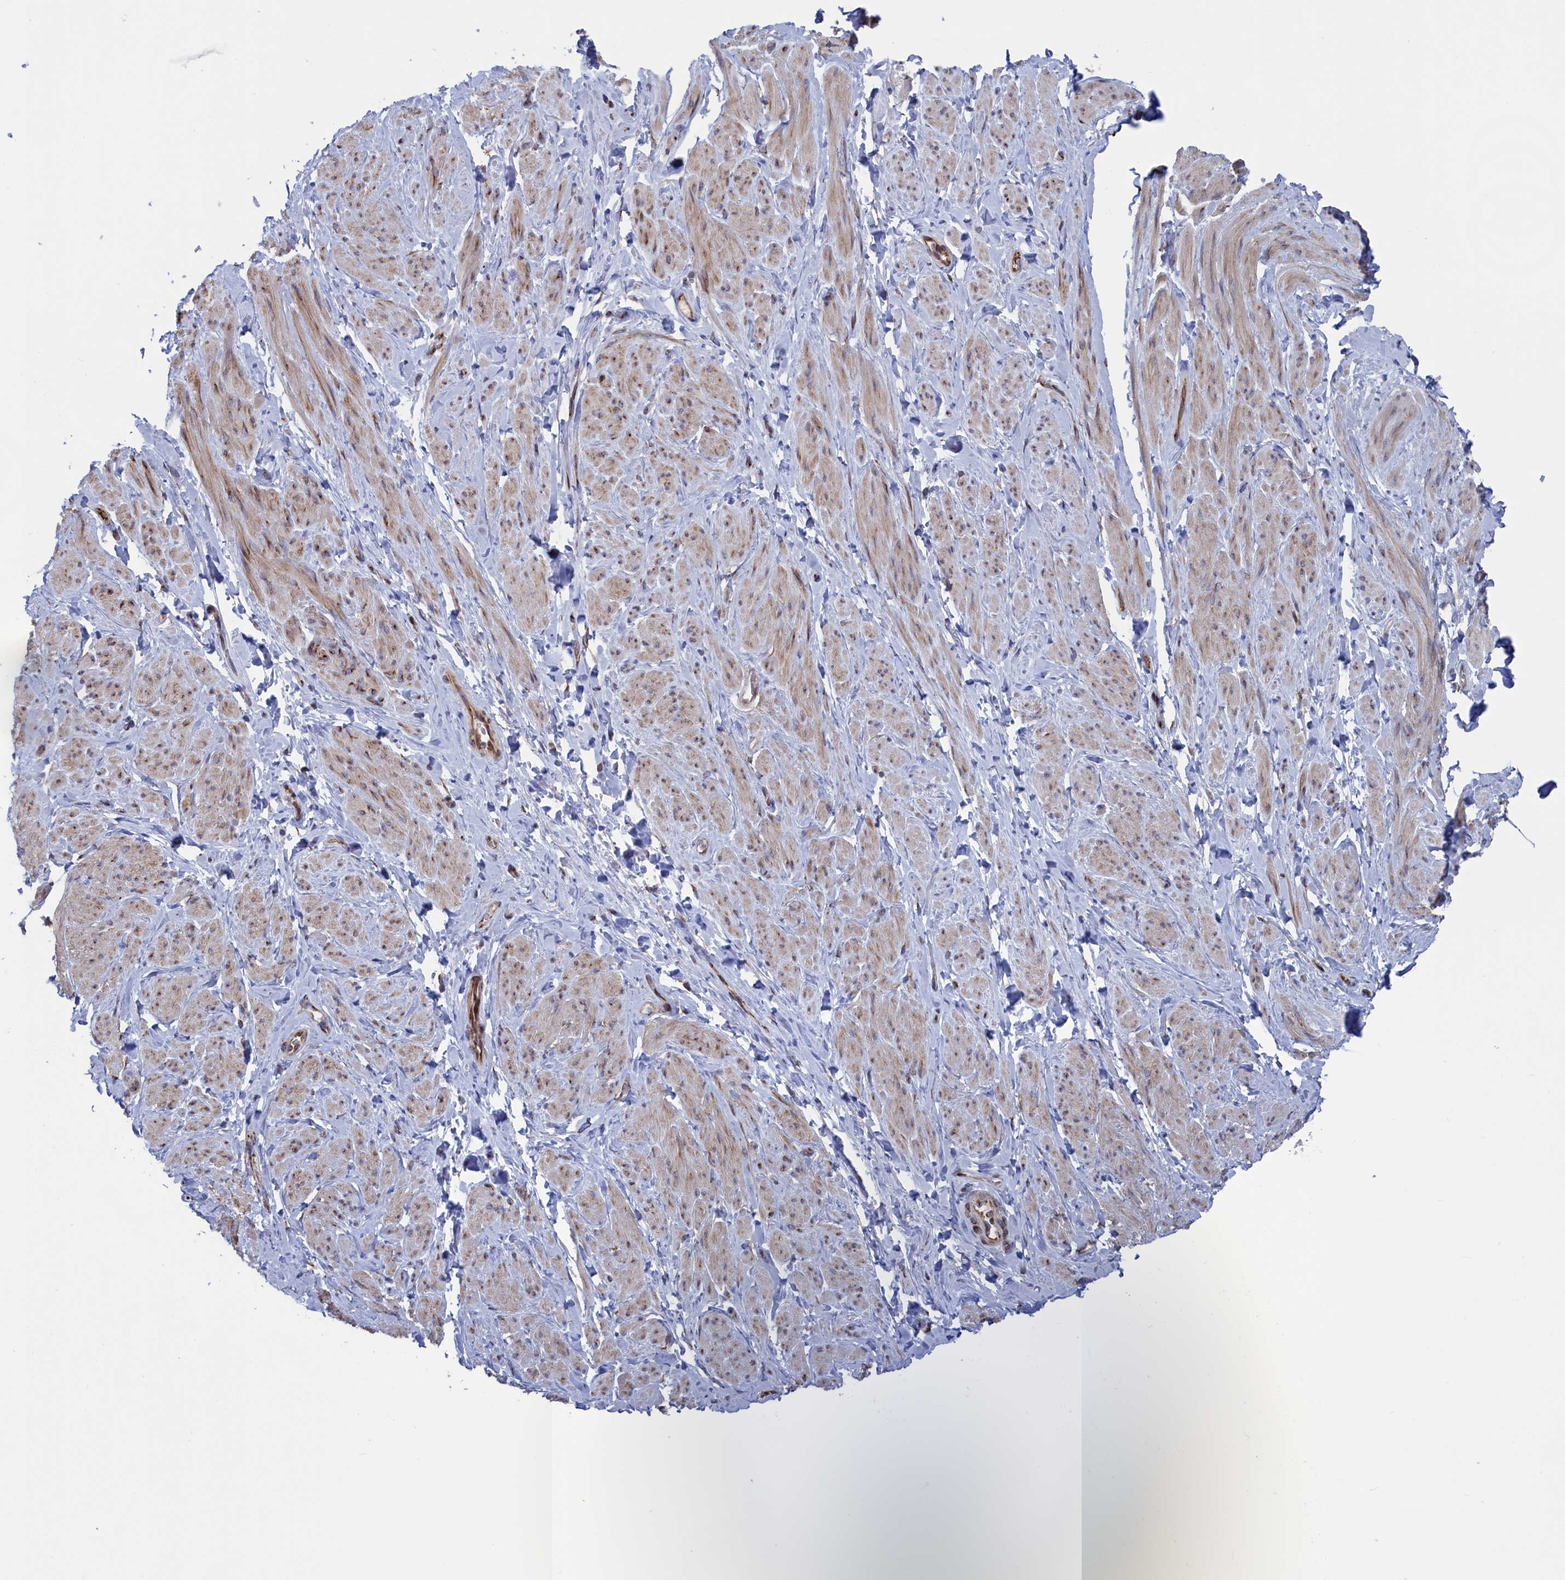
{"staining": {"intensity": "weak", "quantity": "25%-75%", "location": "cytoplasmic/membranous"}, "tissue": "smooth muscle", "cell_type": "Smooth muscle cells", "image_type": "normal", "snomed": [{"axis": "morphology", "description": "Normal tissue, NOS"}, {"axis": "topography", "description": "Smooth muscle"}, {"axis": "topography", "description": "Peripheral nerve tissue"}], "caption": "A high-resolution photomicrograph shows IHC staining of benign smooth muscle, which shows weak cytoplasmic/membranous positivity in about 25%-75% of smooth muscle cells. (IHC, brightfield microscopy, high magnification).", "gene": "NUTF2", "patient": {"sex": "male", "age": 69}}